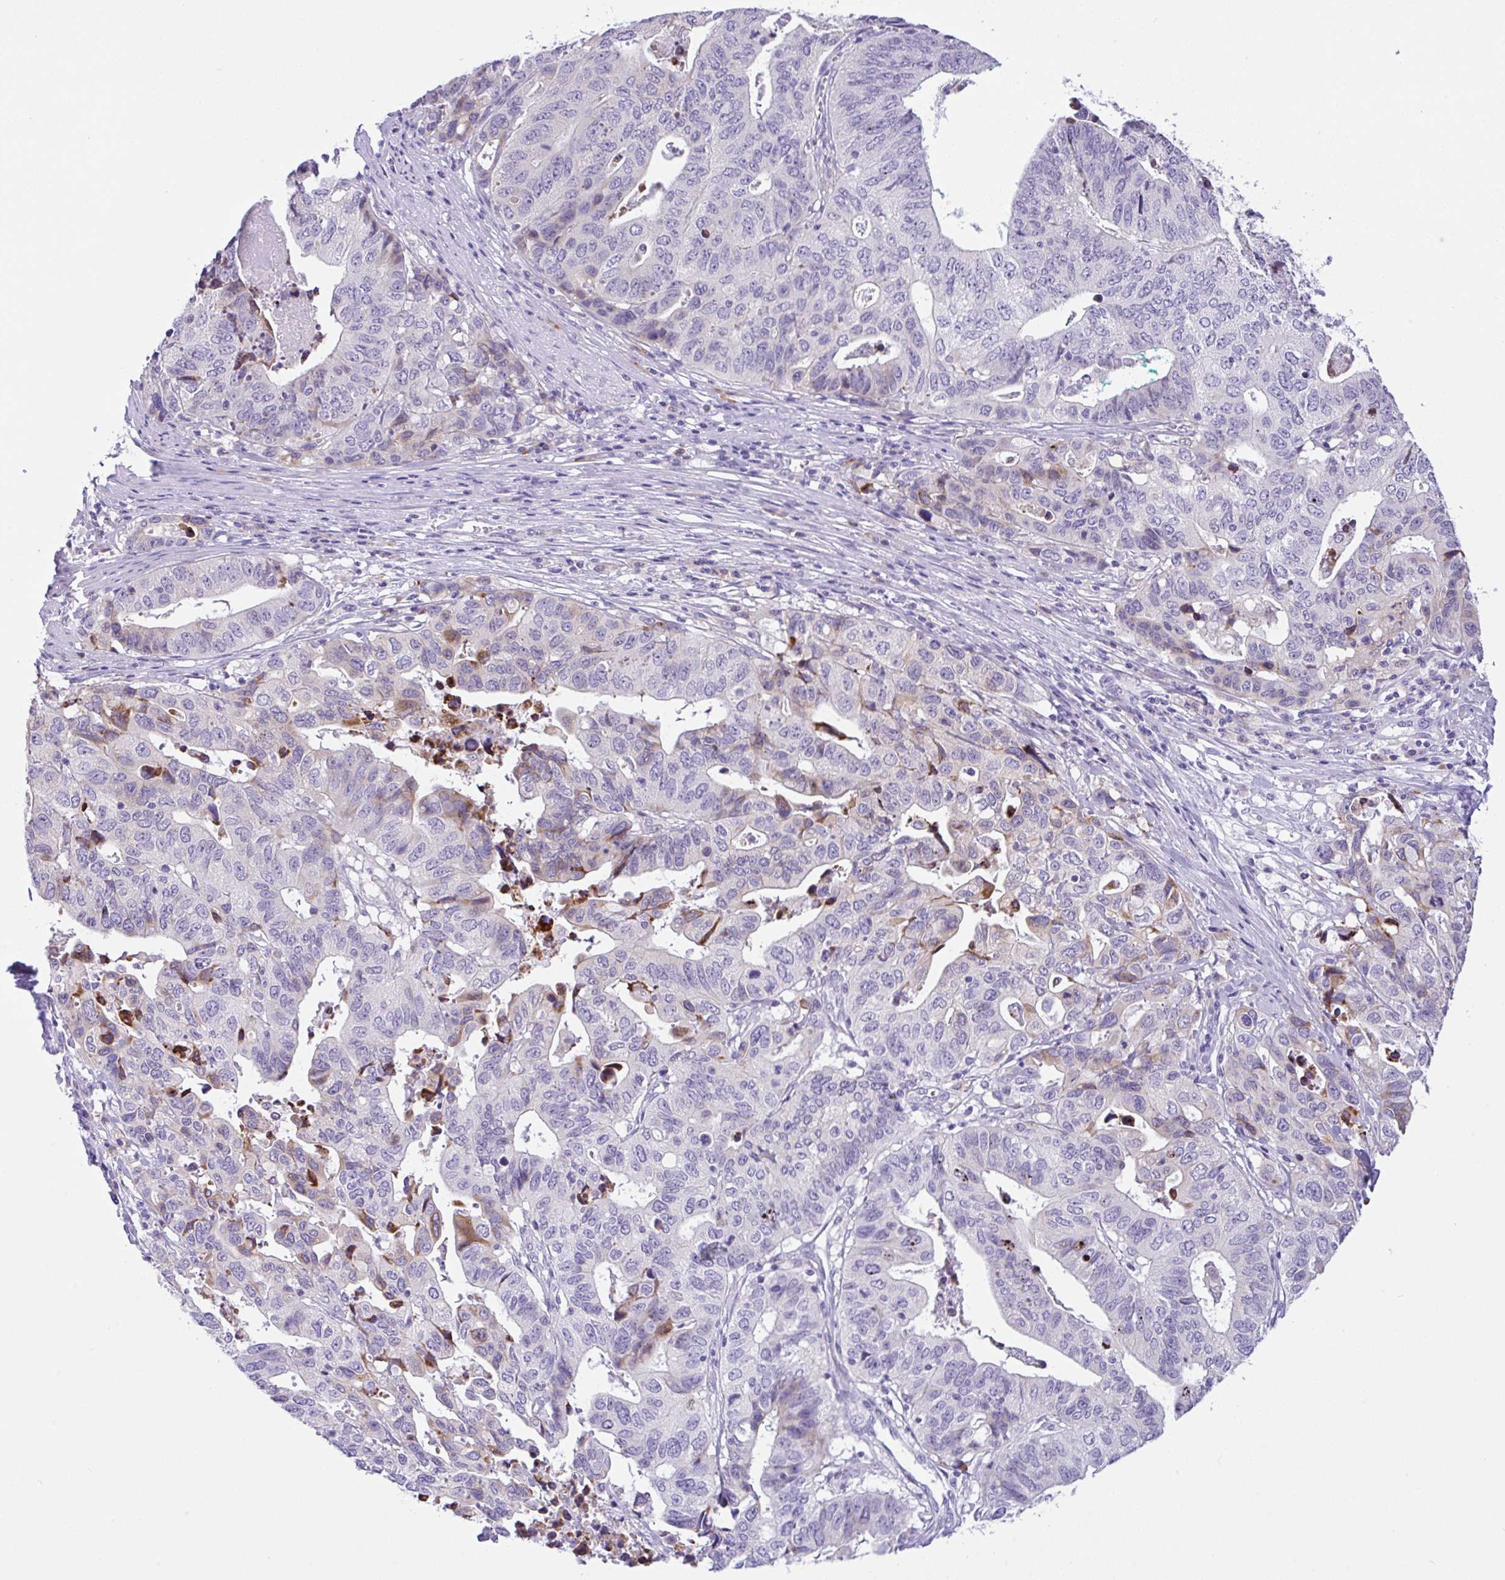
{"staining": {"intensity": "negative", "quantity": "none", "location": "none"}, "tissue": "stomach cancer", "cell_type": "Tumor cells", "image_type": "cancer", "snomed": [{"axis": "morphology", "description": "Adenocarcinoma, NOS"}, {"axis": "topography", "description": "Stomach, upper"}], "caption": "Tumor cells are negative for protein expression in human stomach adenocarcinoma.", "gene": "NCF1", "patient": {"sex": "female", "age": 67}}